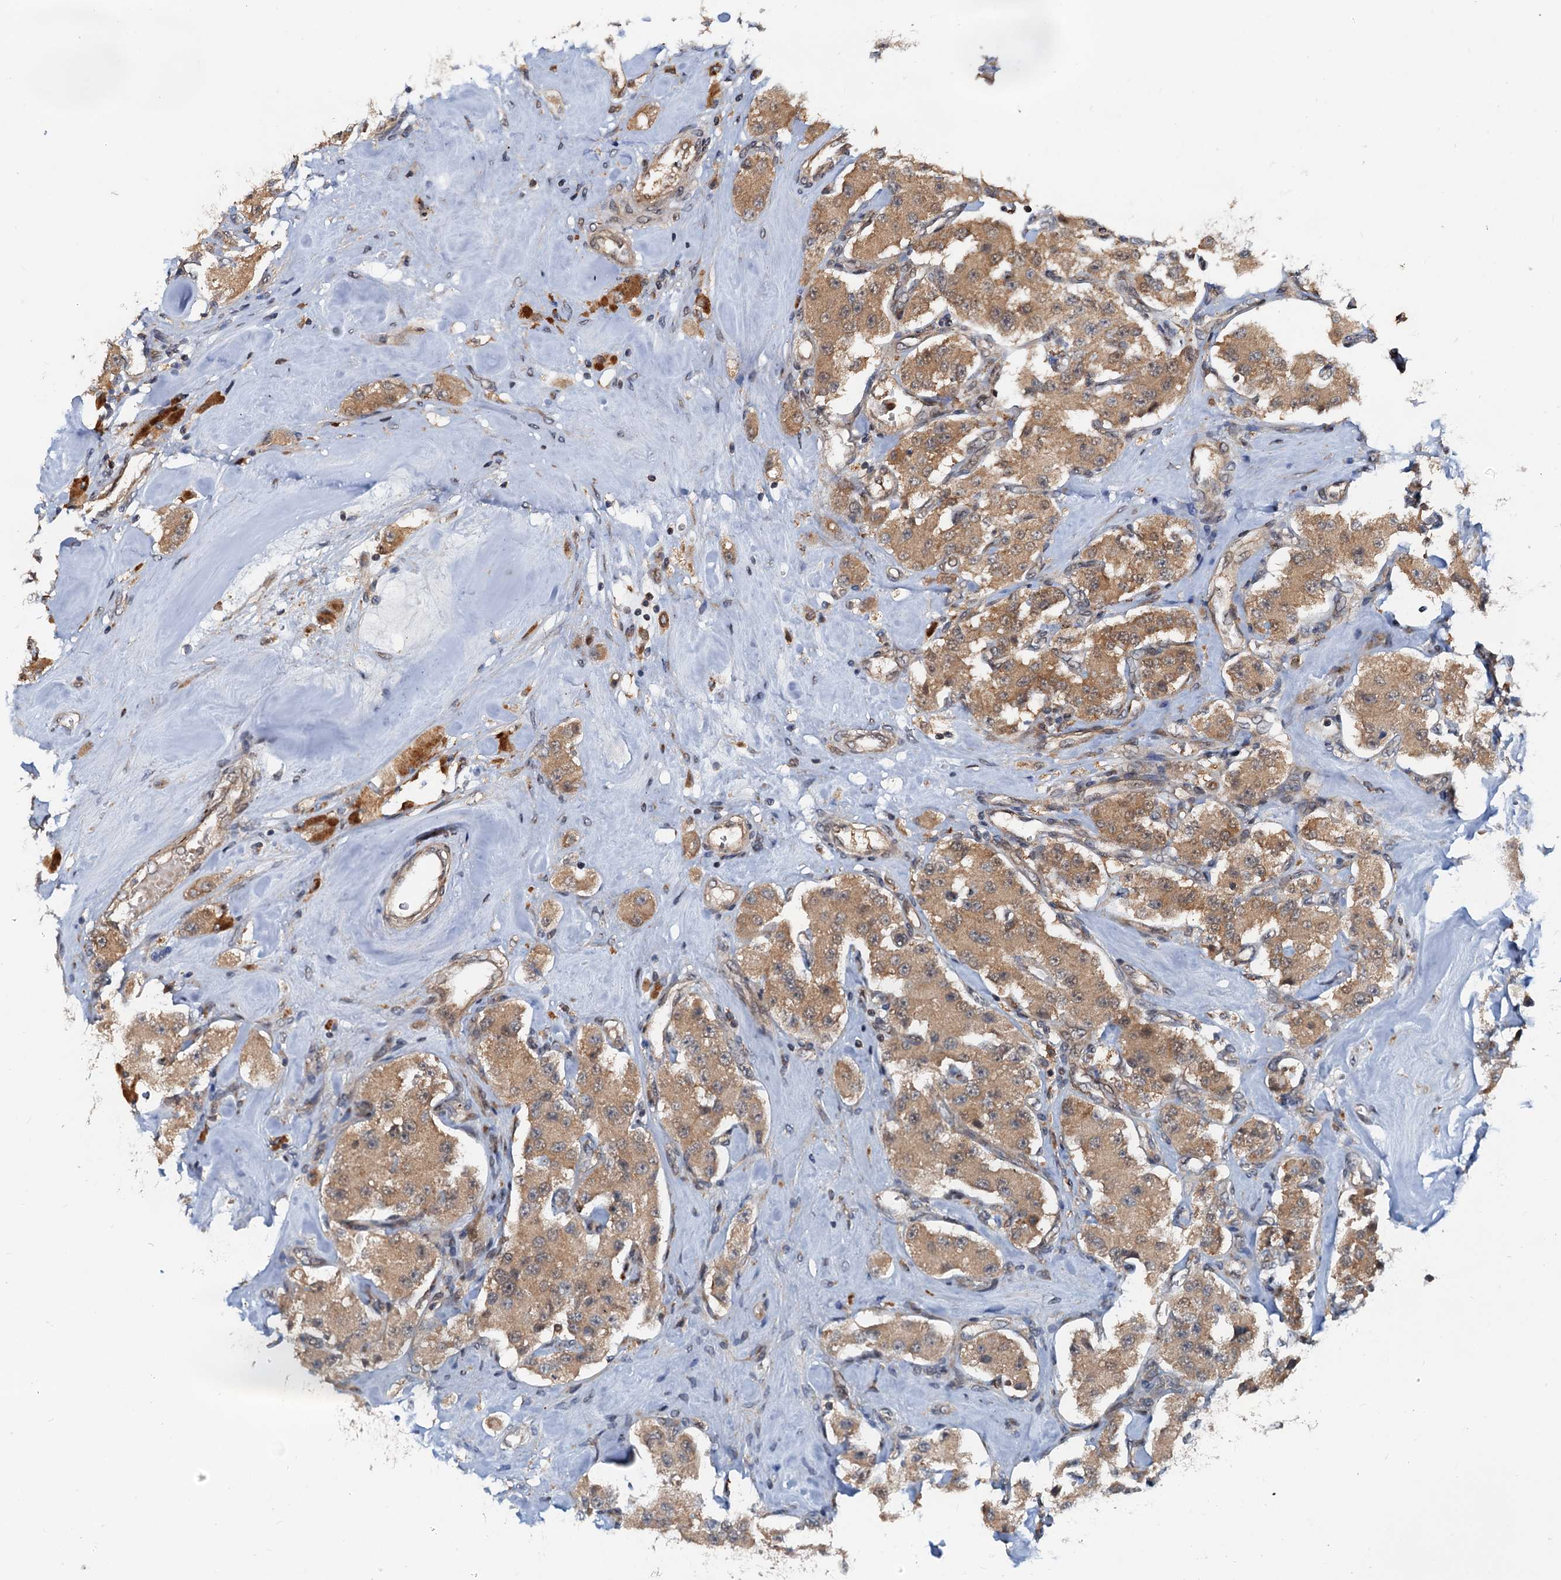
{"staining": {"intensity": "moderate", "quantity": ">75%", "location": "cytoplasmic/membranous"}, "tissue": "carcinoid", "cell_type": "Tumor cells", "image_type": "cancer", "snomed": [{"axis": "morphology", "description": "Carcinoid, malignant, NOS"}, {"axis": "topography", "description": "Pancreas"}], "caption": "Immunohistochemical staining of carcinoid shows medium levels of moderate cytoplasmic/membranous protein expression in approximately >75% of tumor cells. (IHC, brightfield microscopy, high magnification).", "gene": "AAGAB", "patient": {"sex": "male", "age": 41}}